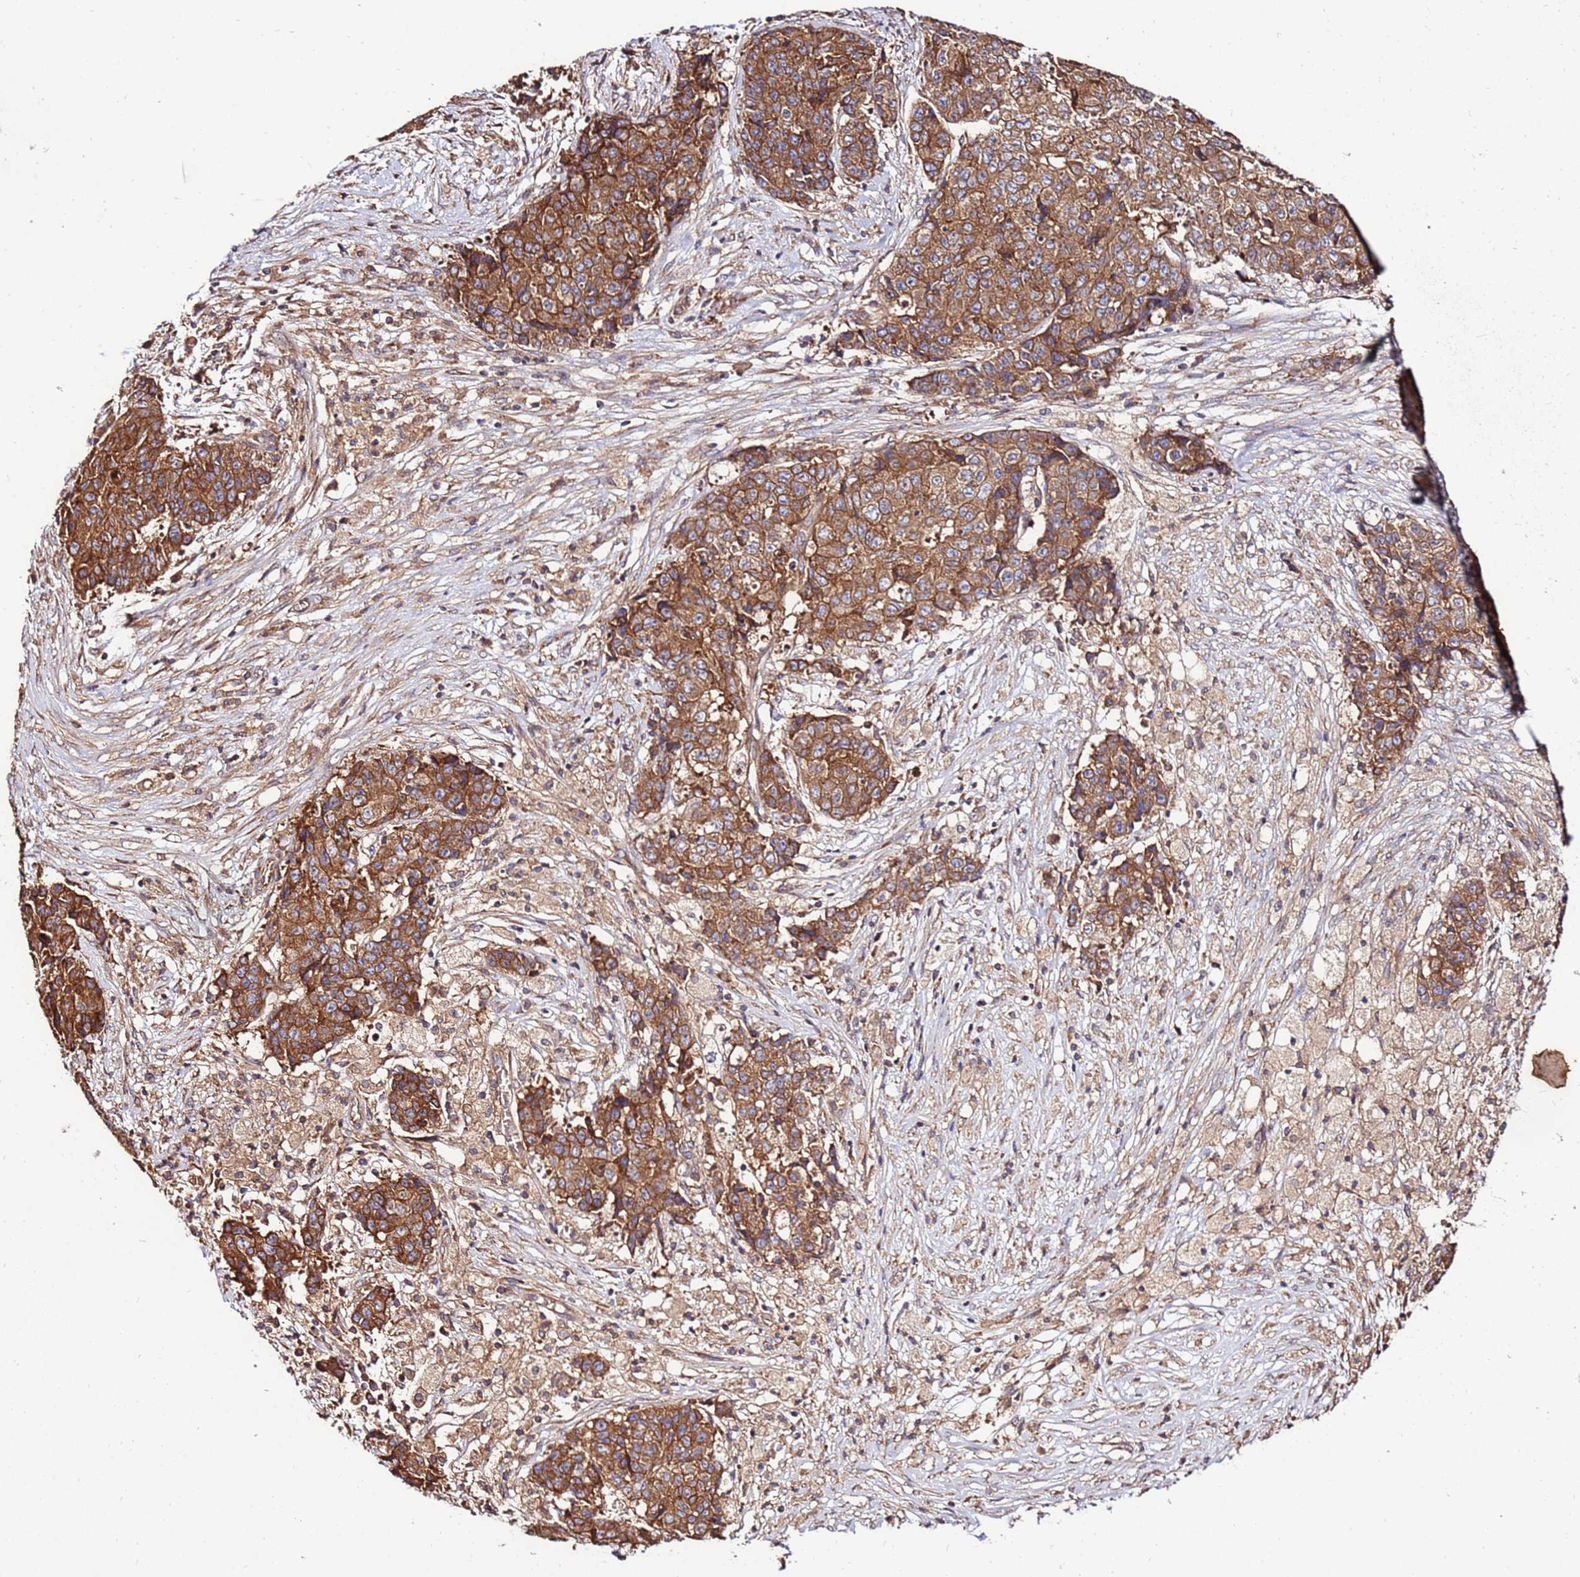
{"staining": {"intensity": "moderate", "quantity": ">75%", "location": "cytoplasmic/membranous"}, "tissue": "ovarian cancer", "cell_type": "Tumor cells", "image_type": "cancer", "snomed": [{"axis": "morphology", "description": "Carcinoma, endometroid"}, {"axis": "topography", "description": "Ovary"}], "caption": "The micrograph shows staining of ovarian cancer, revealing moderate cytoplasmic/membranous protein staining (brown color) within tumor cells. The protein is shown in brown color, while the nuclei are stained blue.", "gene": "SLC44A5", "patient": {"sex": "female", "age": 42}}